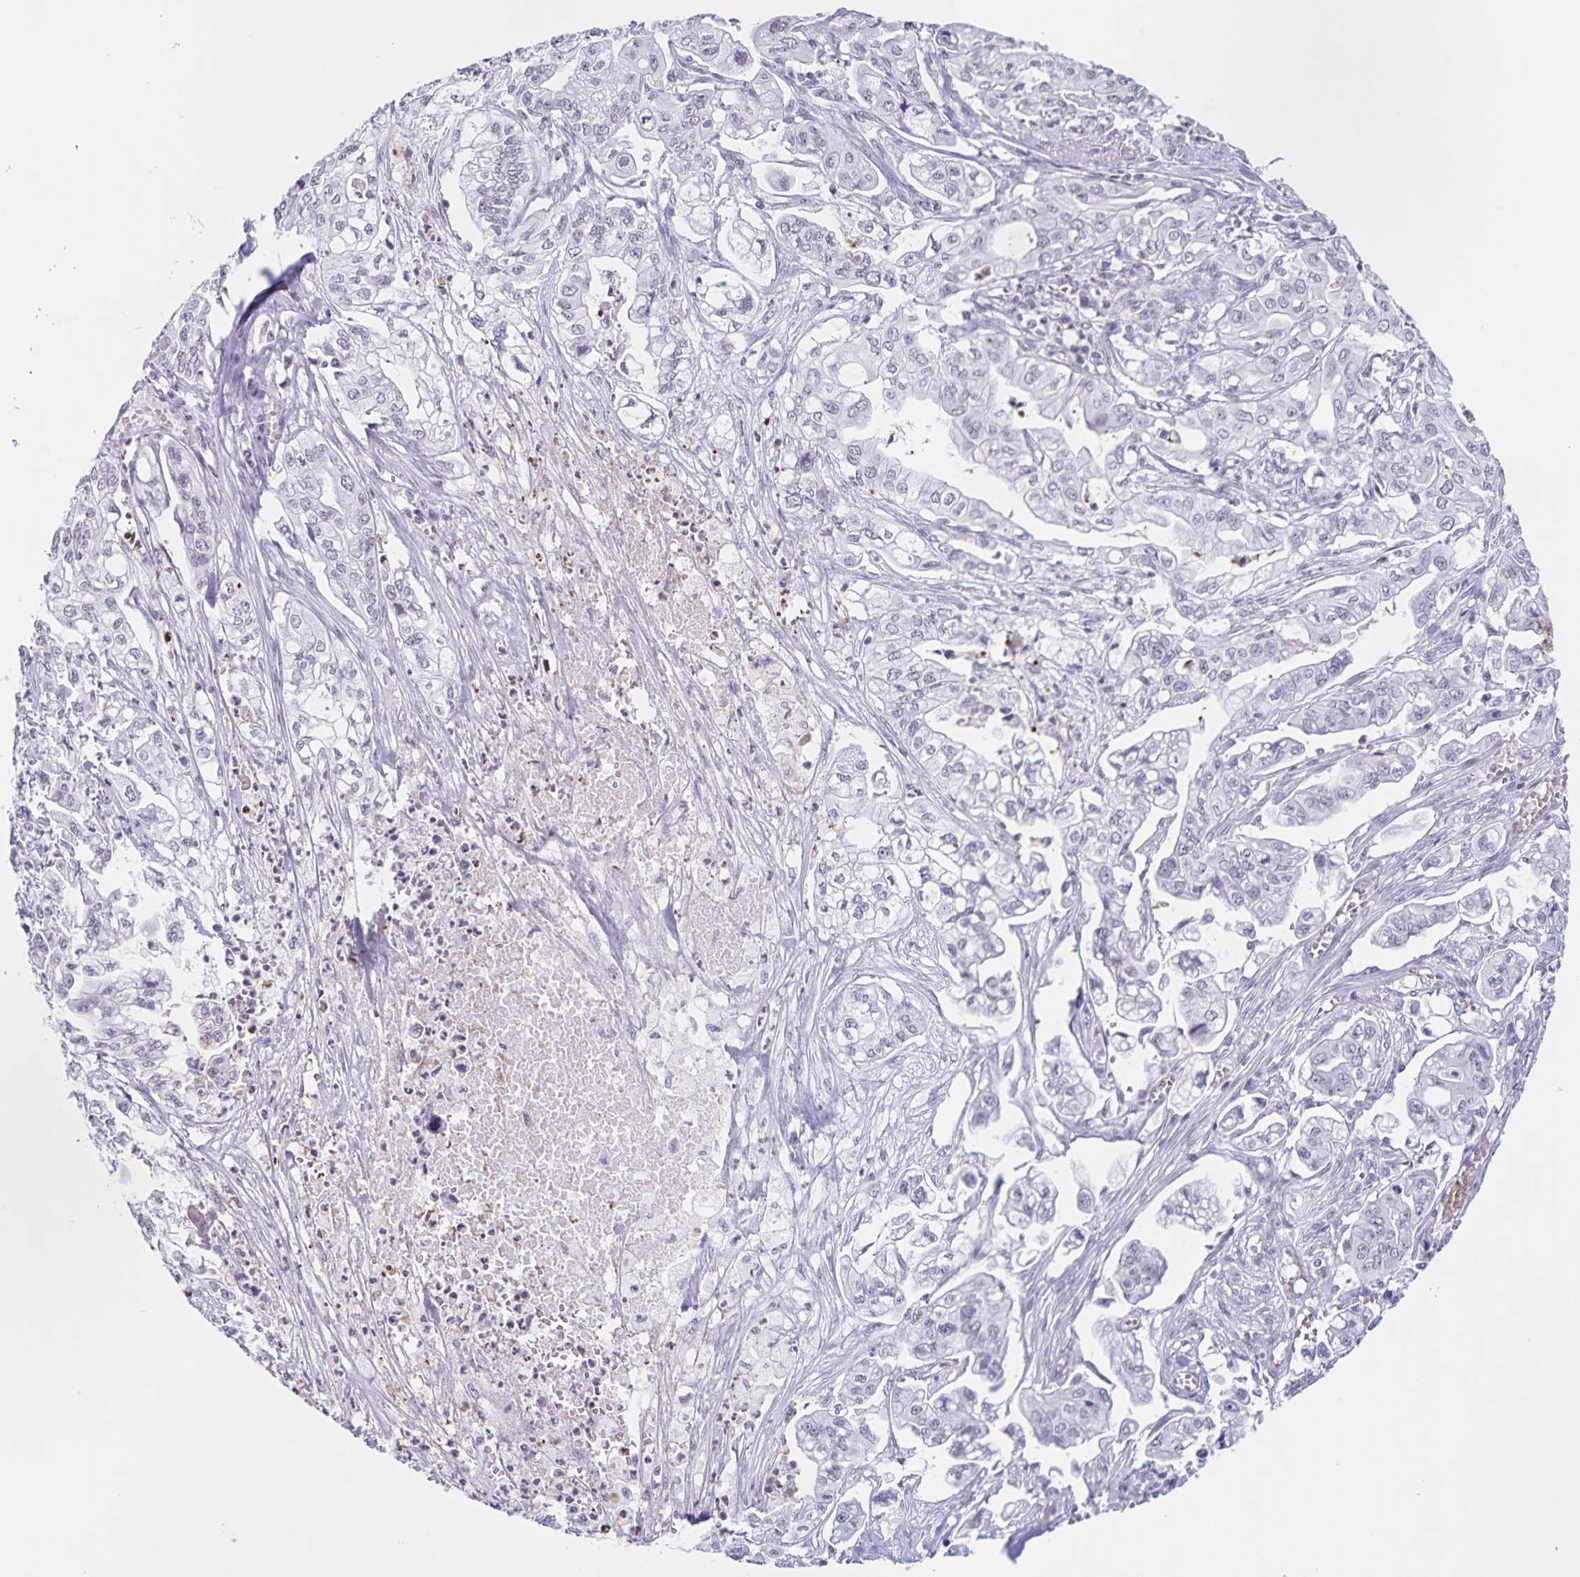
{"staining": {"intensity": "negative", "quantity": "none", "location": "none"}, "tissue": "pancreatic cancer", "cell_type": "Tumor cells", "image_type": "cancer", "snomed": [{"axis": "morphology", "description": "Adenocarcinoma, NOS"}, {"axis": "topography", "description": "Pancreas"}], "caption": "Tumor cells show no significant protein positivity in pancreatic adenocarcinoma. Brightfield microscopy of IHC stained with DAB (3,3'-diaminobenzidine) (brown) and hematoxylin (blue), captured at high magnification.", "gene": "LCE6A", "patient": {"sex": "male", "age": 68}}